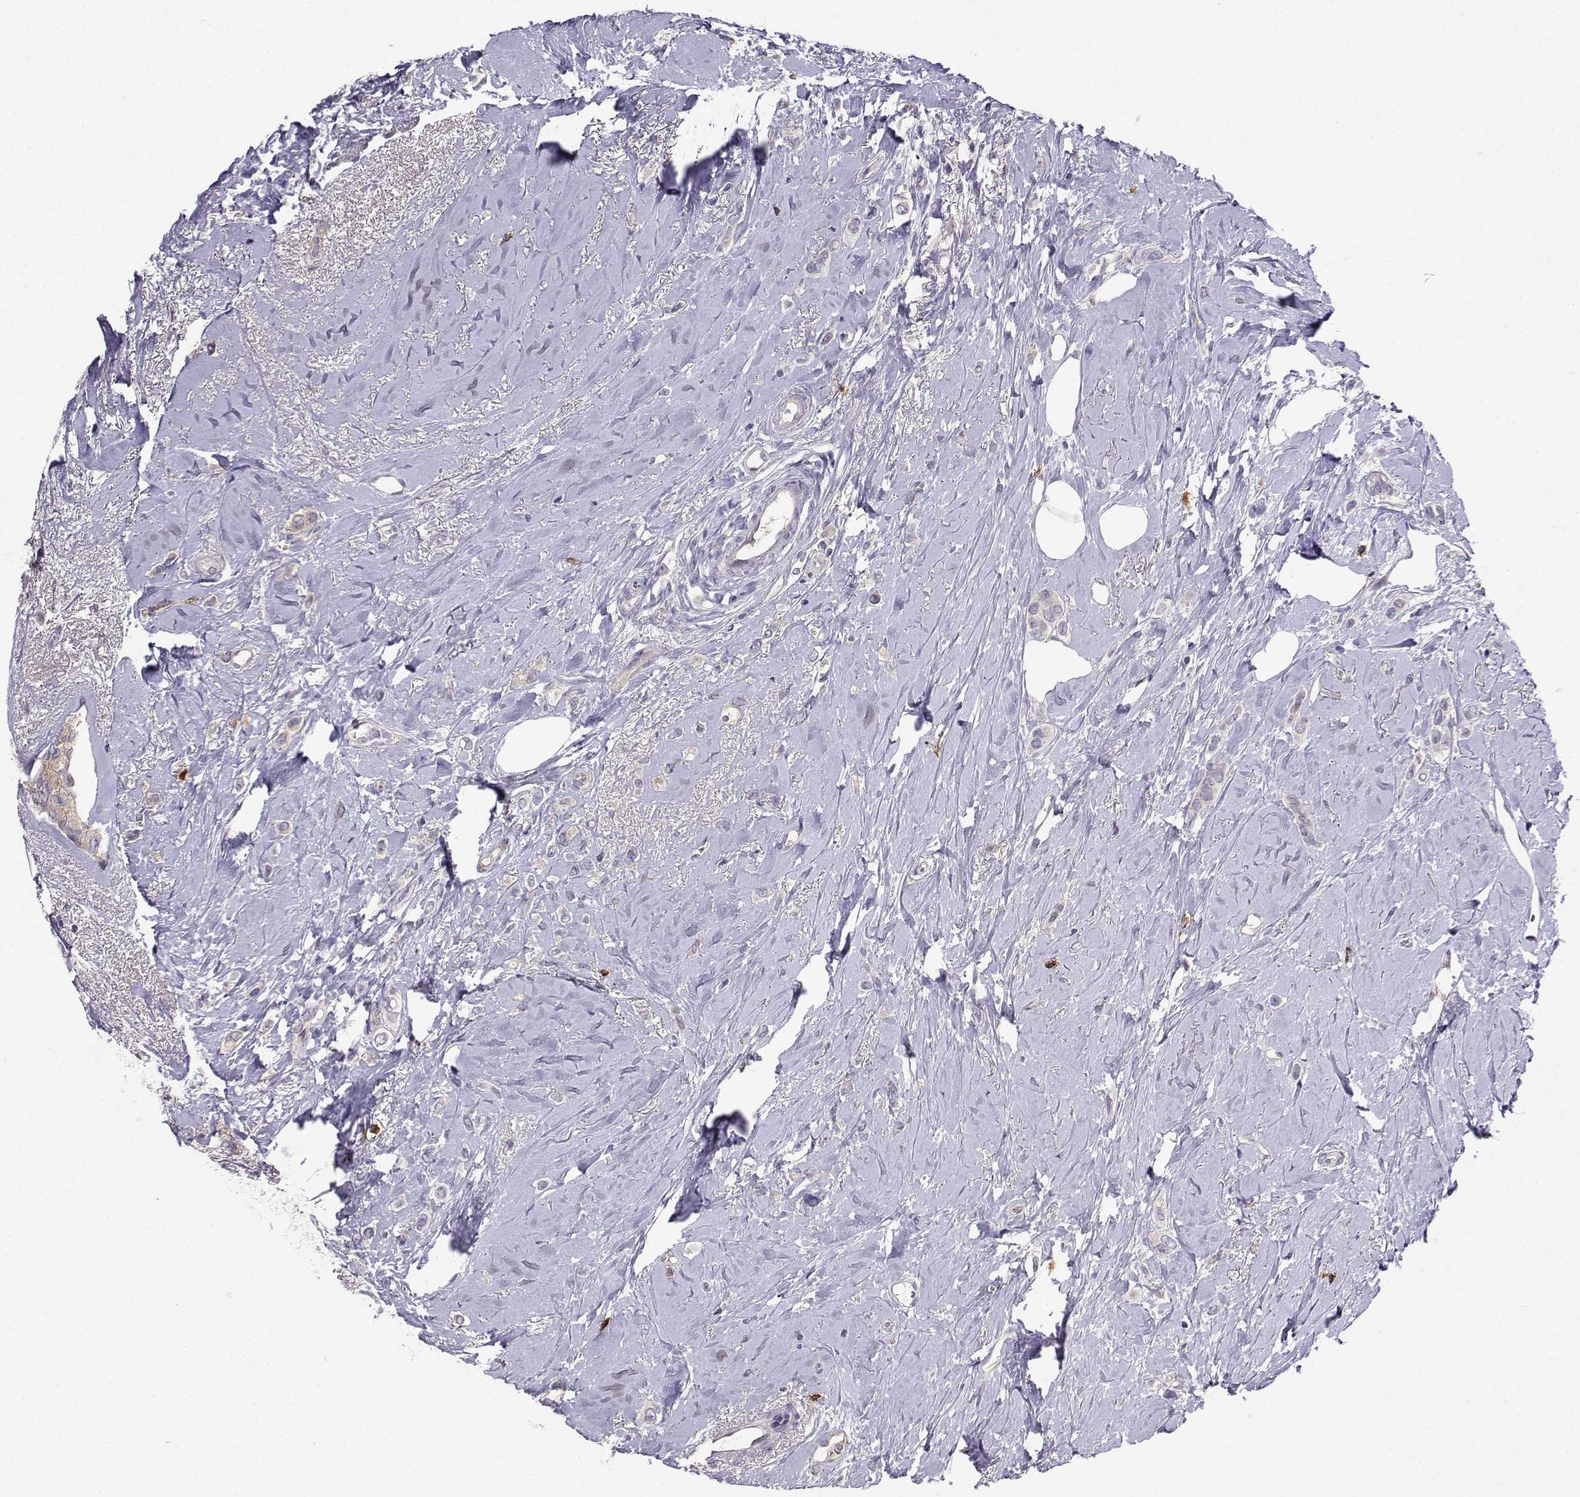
{"staining": {"intensity": "weak", "quantity": "<25%", "location": "cytoplasmic/membranous"}, "tissue": "breast cancer", "cell_type": "Tumor cells", "image_type": "cancer", "snomed": [{"axis": "morphology", "description": "Lobular carcinoma"}, {"axis": "topography", "description": "Breast"}], "caption": "Immunohistochemistry histopathology image of neoplastic tissue: breast cancer stained with DAB (3,3'-diaminobenzidine) displays no significant protein positivity in tumor cells.", "gene": "STXBP5", "patient": {"sex": "female", "age": 66}}